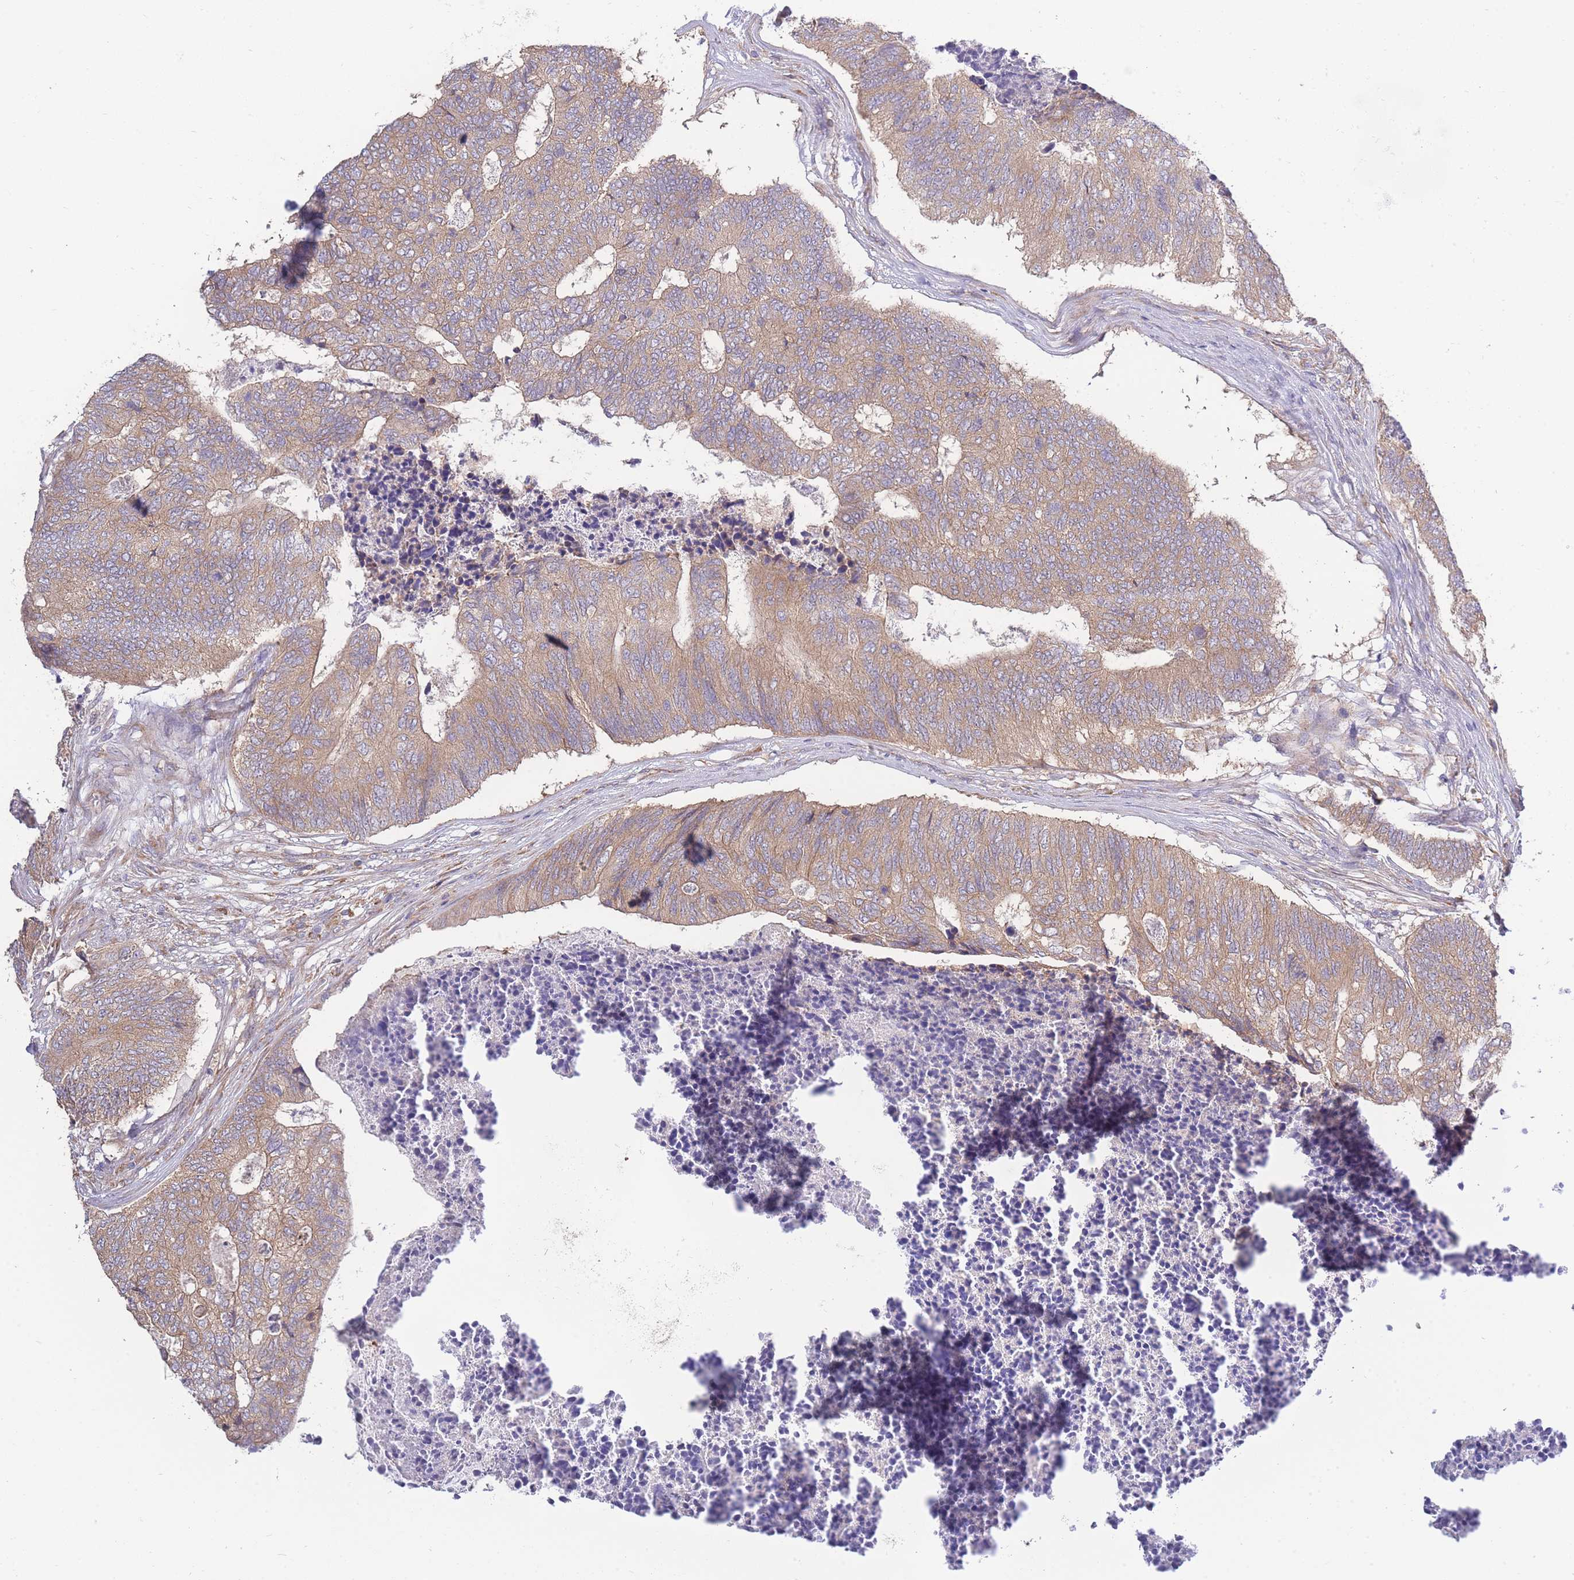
{"staining": {"intensity": "moderate", "quantity": ">75%", "location": "cytoplasmic/membranous"}, "tissue": "colorectal cancer", "cell_type": "Tumor cells", "image_type": "cancer", "snomed": [{"axis": "morphology", "description": "Adenocarcinoma, NOS"}, {"axis": "topography", "description": "Colon"}], "caption": "Immunohistochemistry (IHC) staining of colorectal cancer, which shows medium levels of moderate cytoplasmic/membranous staining in about >75% of tumor cells indicating moderate cytoplasmic/membranous protein staining. The staining was performed using DAB (3,3'-diaminobenzidine) (brown) for protein detection and nuclei were counterstained in hematoxylin (blue).", "gene": "BEX1", "patient": {"sex": "female", "age": 67}}